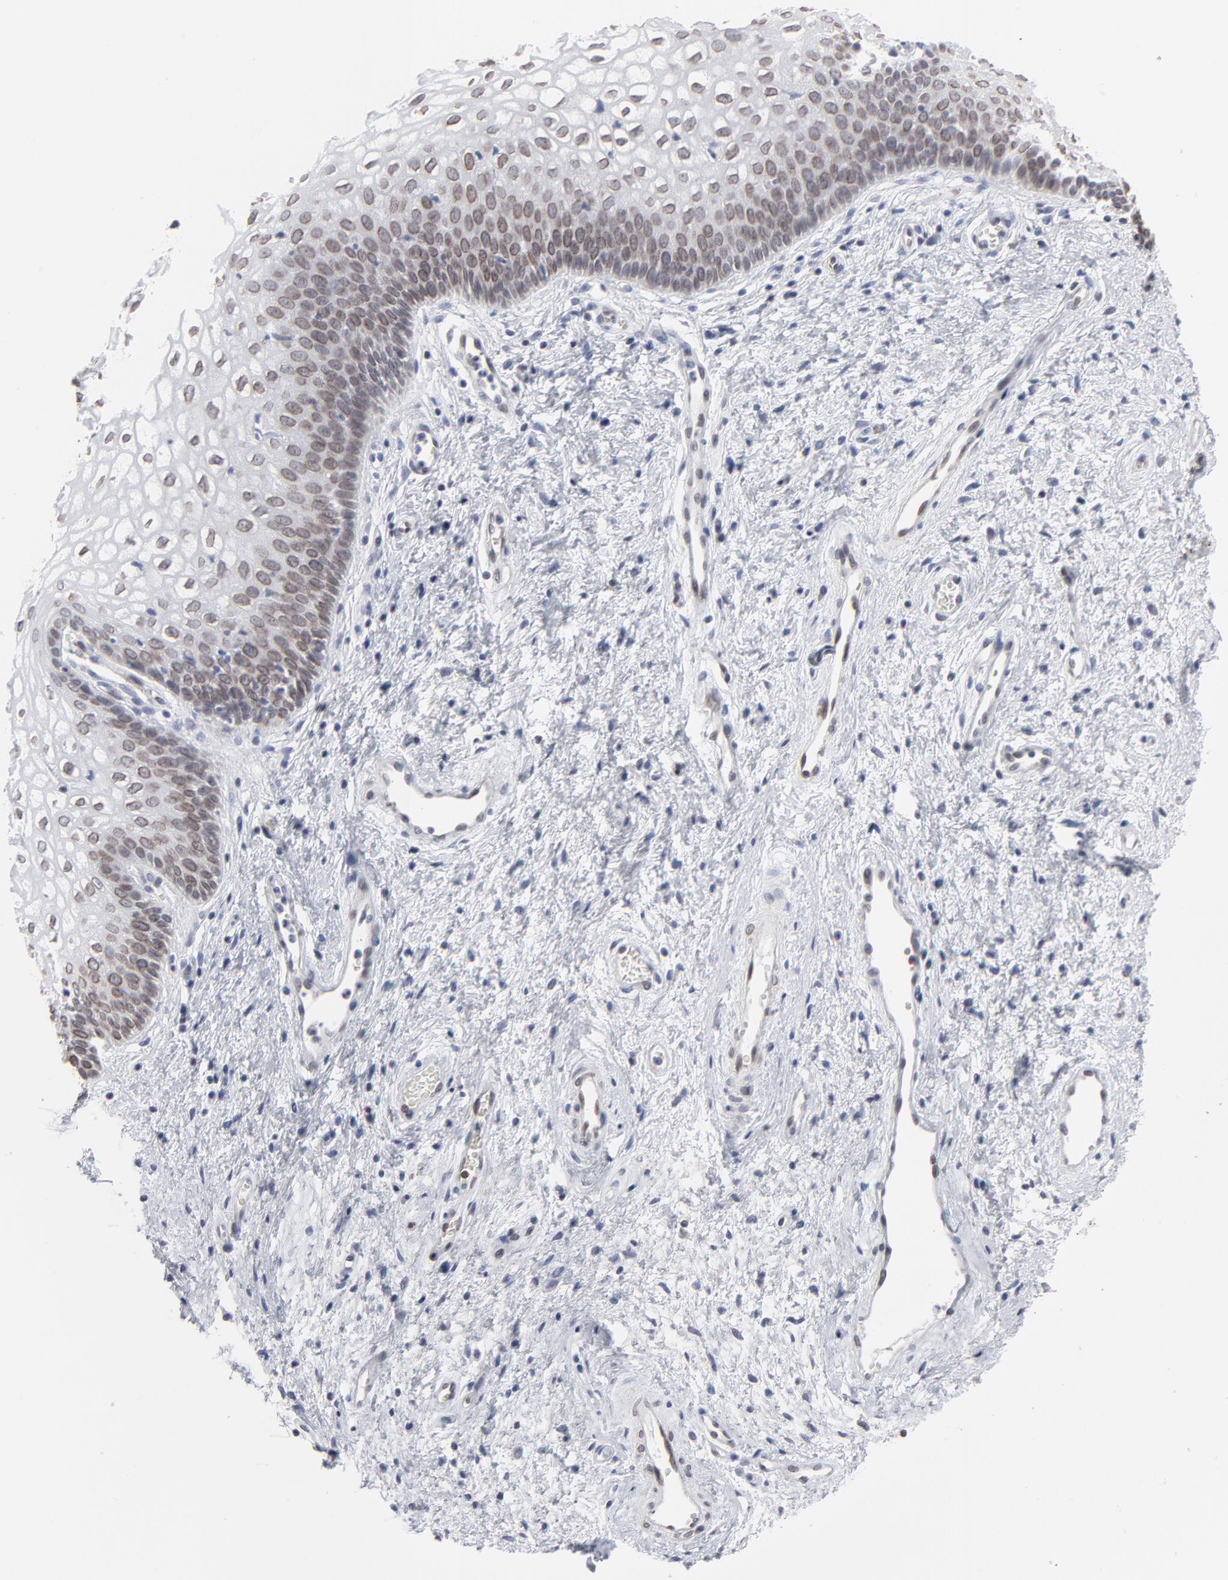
{"staining": {"intensity": "moderate", "quantity": ">75%", "location": "cytoplasmic/membranous,nuclear"}, "tissue": "vagina", "cell_type": "Squamous epithelial cells", "image_type": "normal", "snomed": [{"axis": "morphology", "description": "Normal tissue, NOS"}, {"axis": "topography", "description": "Vagina"}], "caption": "This micrograph reveals immunohistochemistry staining of normal vagina, with medium moderate cytoplasmic/membranous,nuclear positivity in approximately >75% of squamous epithelial cells.", "gene": "SYNE2", "patient": {"sex": "female", "age": 34}}